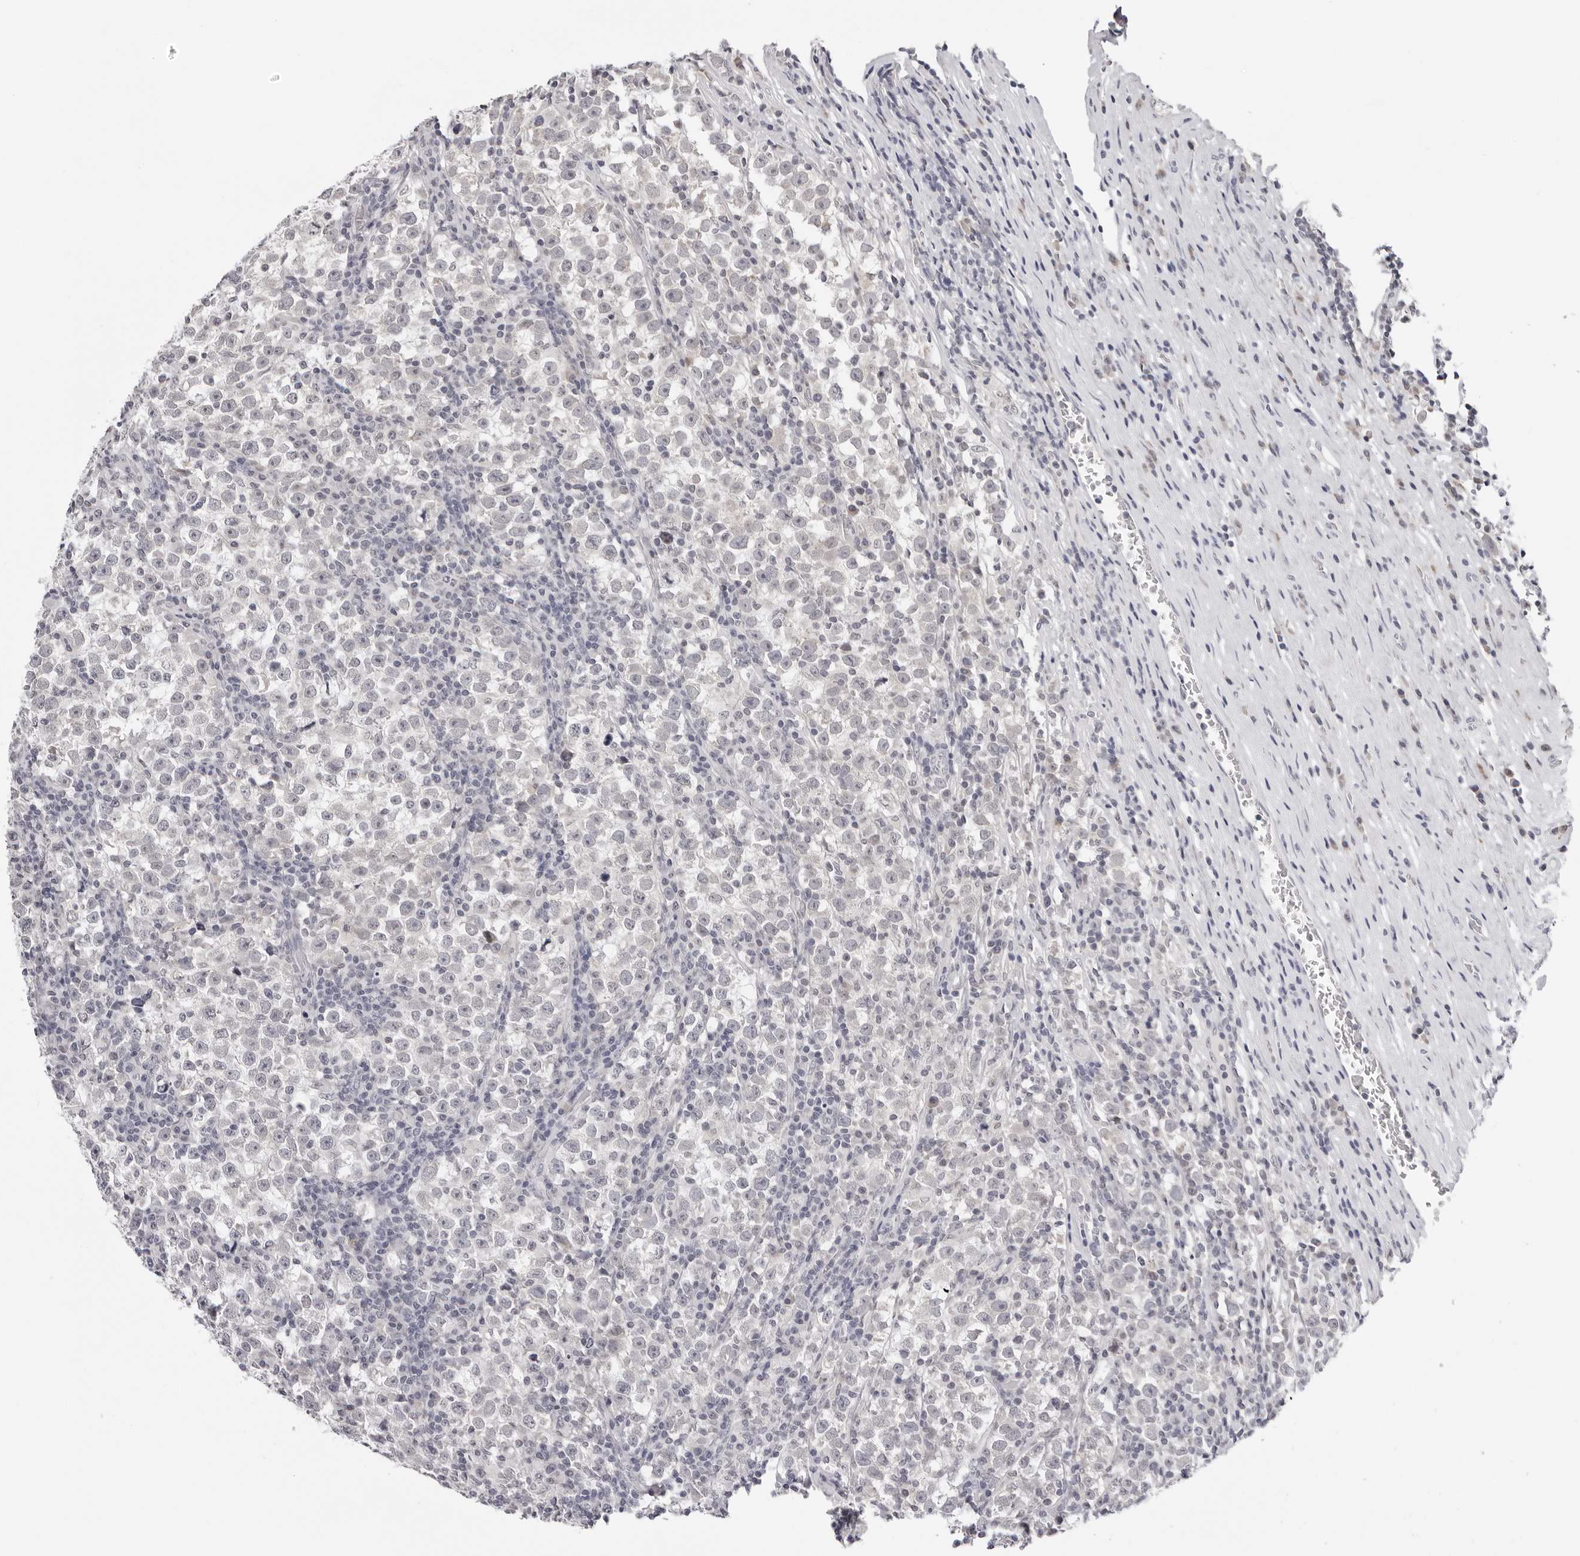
{"staining": {"intensity": "negative", "quantity": "none", "location": "none"}, "tissue": "testis cancer", "cell_type": "Tumor cells", "image_type": "cancer", "snomed": [{"axis": "morphology", "description": "Normal tissue, NOS"}, {"axis": "morphology", "description": "Seminoma, NOS"}, {"axis": "topography", "description": "Testis"}], "caption": "This is an immunohistochemistry (IHC) micrograph of testis cancer (seminoma). There is no expression in tumor cells.", "gene": "PRUNE1", "patient": {"sex": "male", "age": 43}}